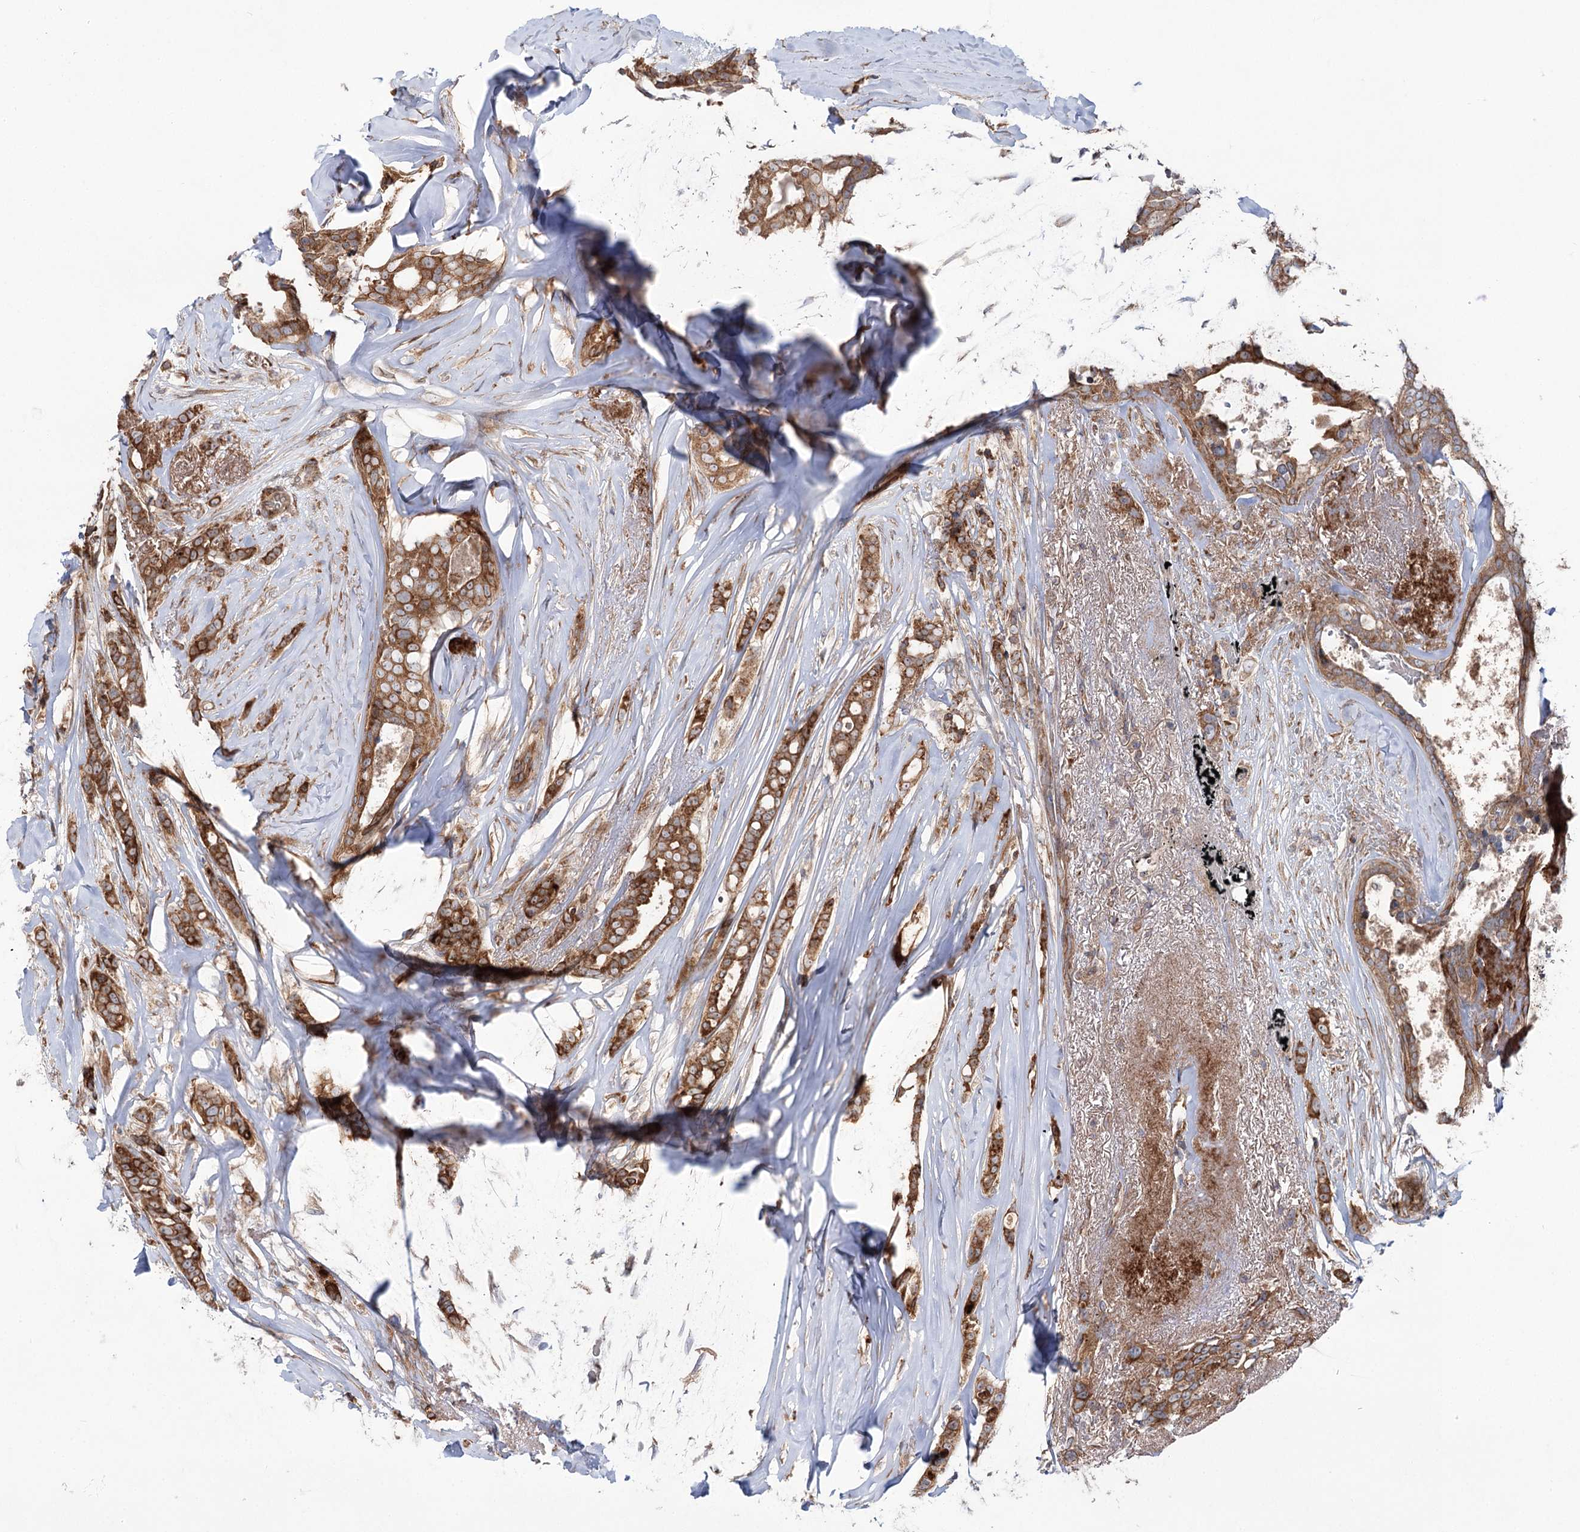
{"staining": {"intensity": "moderate", "quantity": ">75%", "location": "cytoplasmic/membranous"}, "tissue": "breast cancer", "cell_type": "Tumor cells", "image_type": "cancer", "snomed": [{"axis": "morphology", "description": "Lobular carcinoma"}, {"axis": "topography", "description": "Breast"}], "caption": "Immunohistochemical staining of human lobular carcinoma (breast) displays medium levels of moderate cytoplasmic/membranous protein staining in approximately >75% of tumor cells. (DAB = brown stain, brightfield microscopy at high magnification).", "gene": "VWA2", "patient": {"sex": "female", "age": 51}}